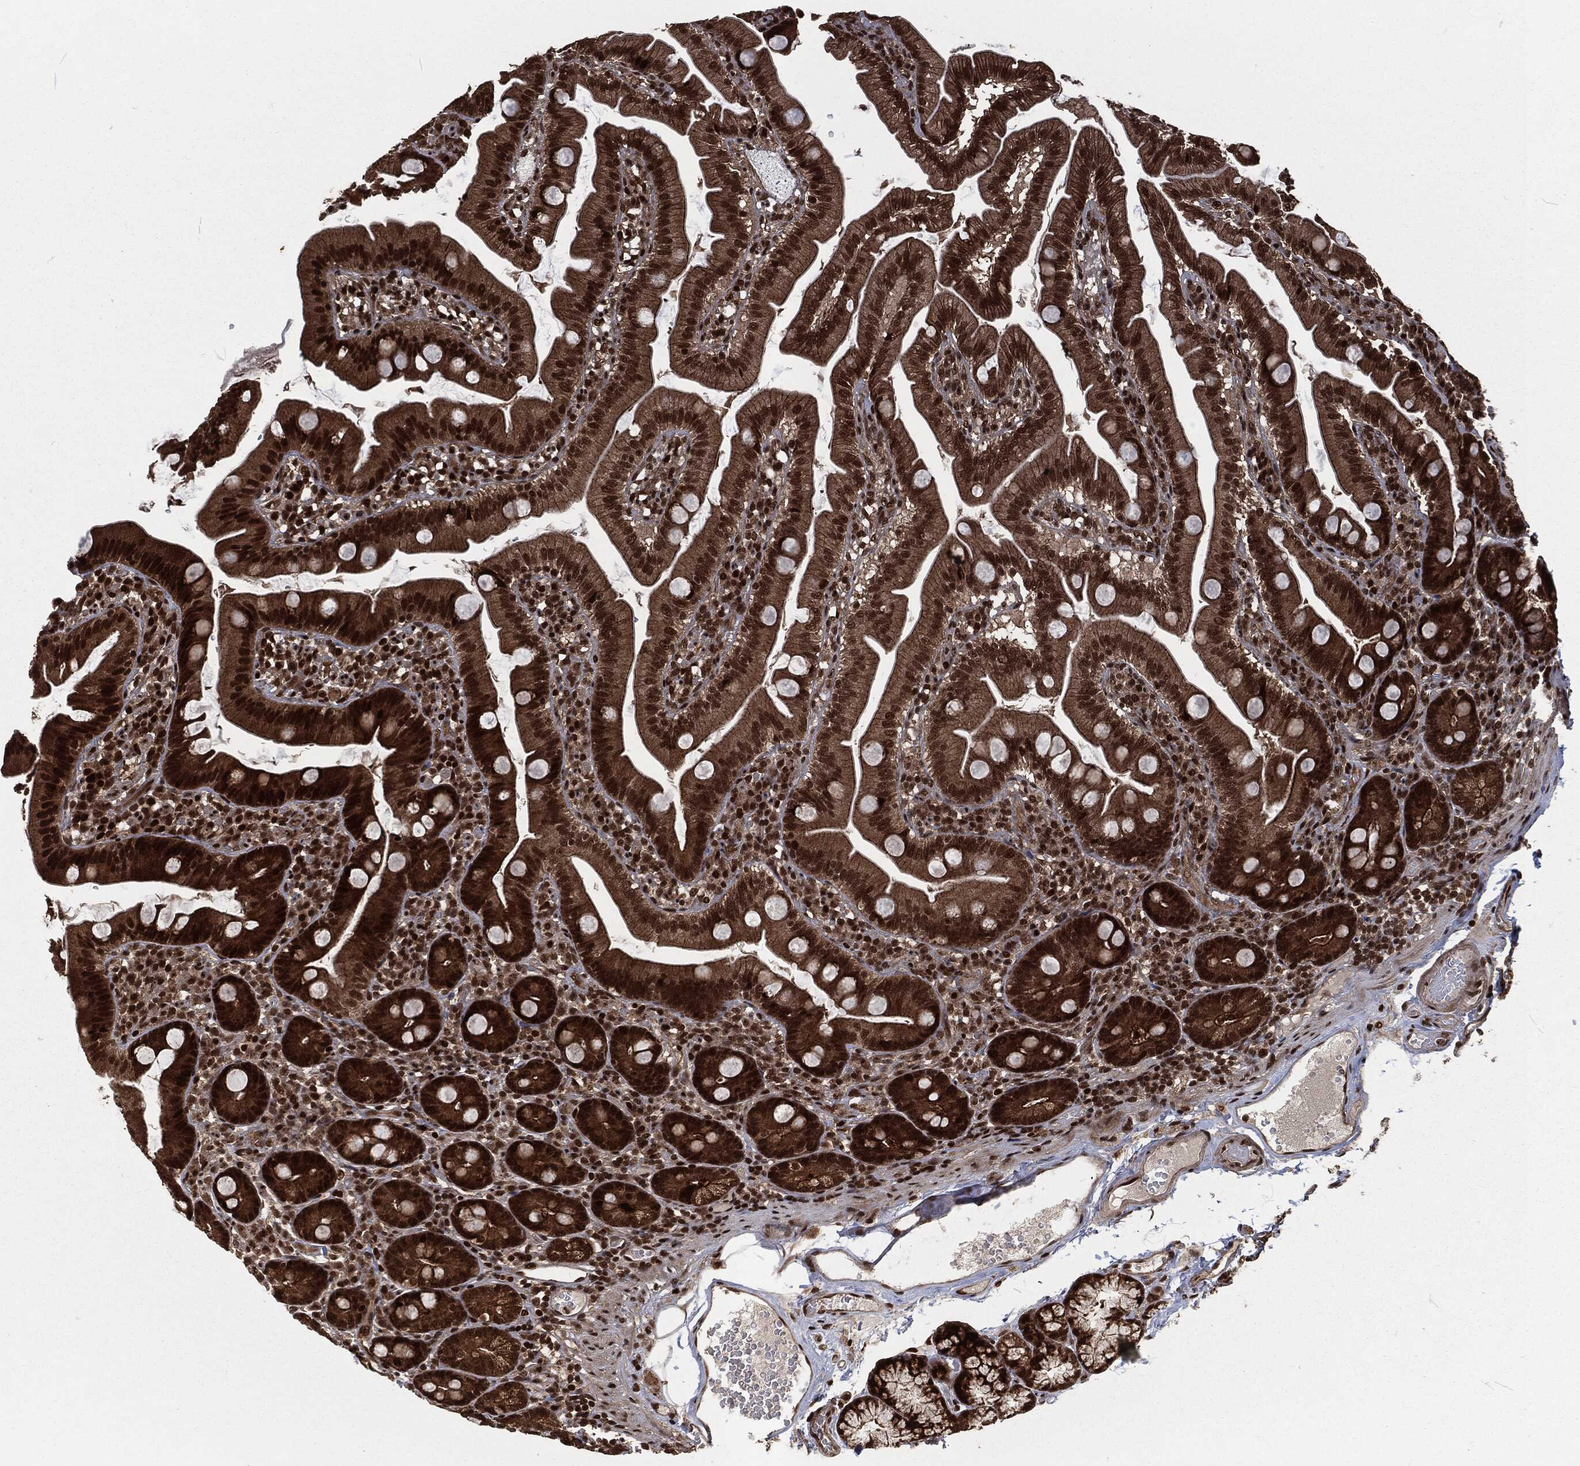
{"staining": {"intensity": "strong", "quantity": ">75%", "location": "nuclear"}, "tissue": "duodenum", "cell_type": "Glandular cells", "image_type": "normal", "snomed": [{"axis": "morphology", "description": "Normal tissue, NOS"}, {"axis": "topography", "description": "Duodenum"}], "caption": "This image shows unremarkable duodenum stained with immunohistochemistry to label a protein in brown. The nuclear of glandular cells show strong positivity for the protein. Nuclei are counter-stained blue.", "gene": "NGRN", "patient": {"sex": "female", "age": 67}}